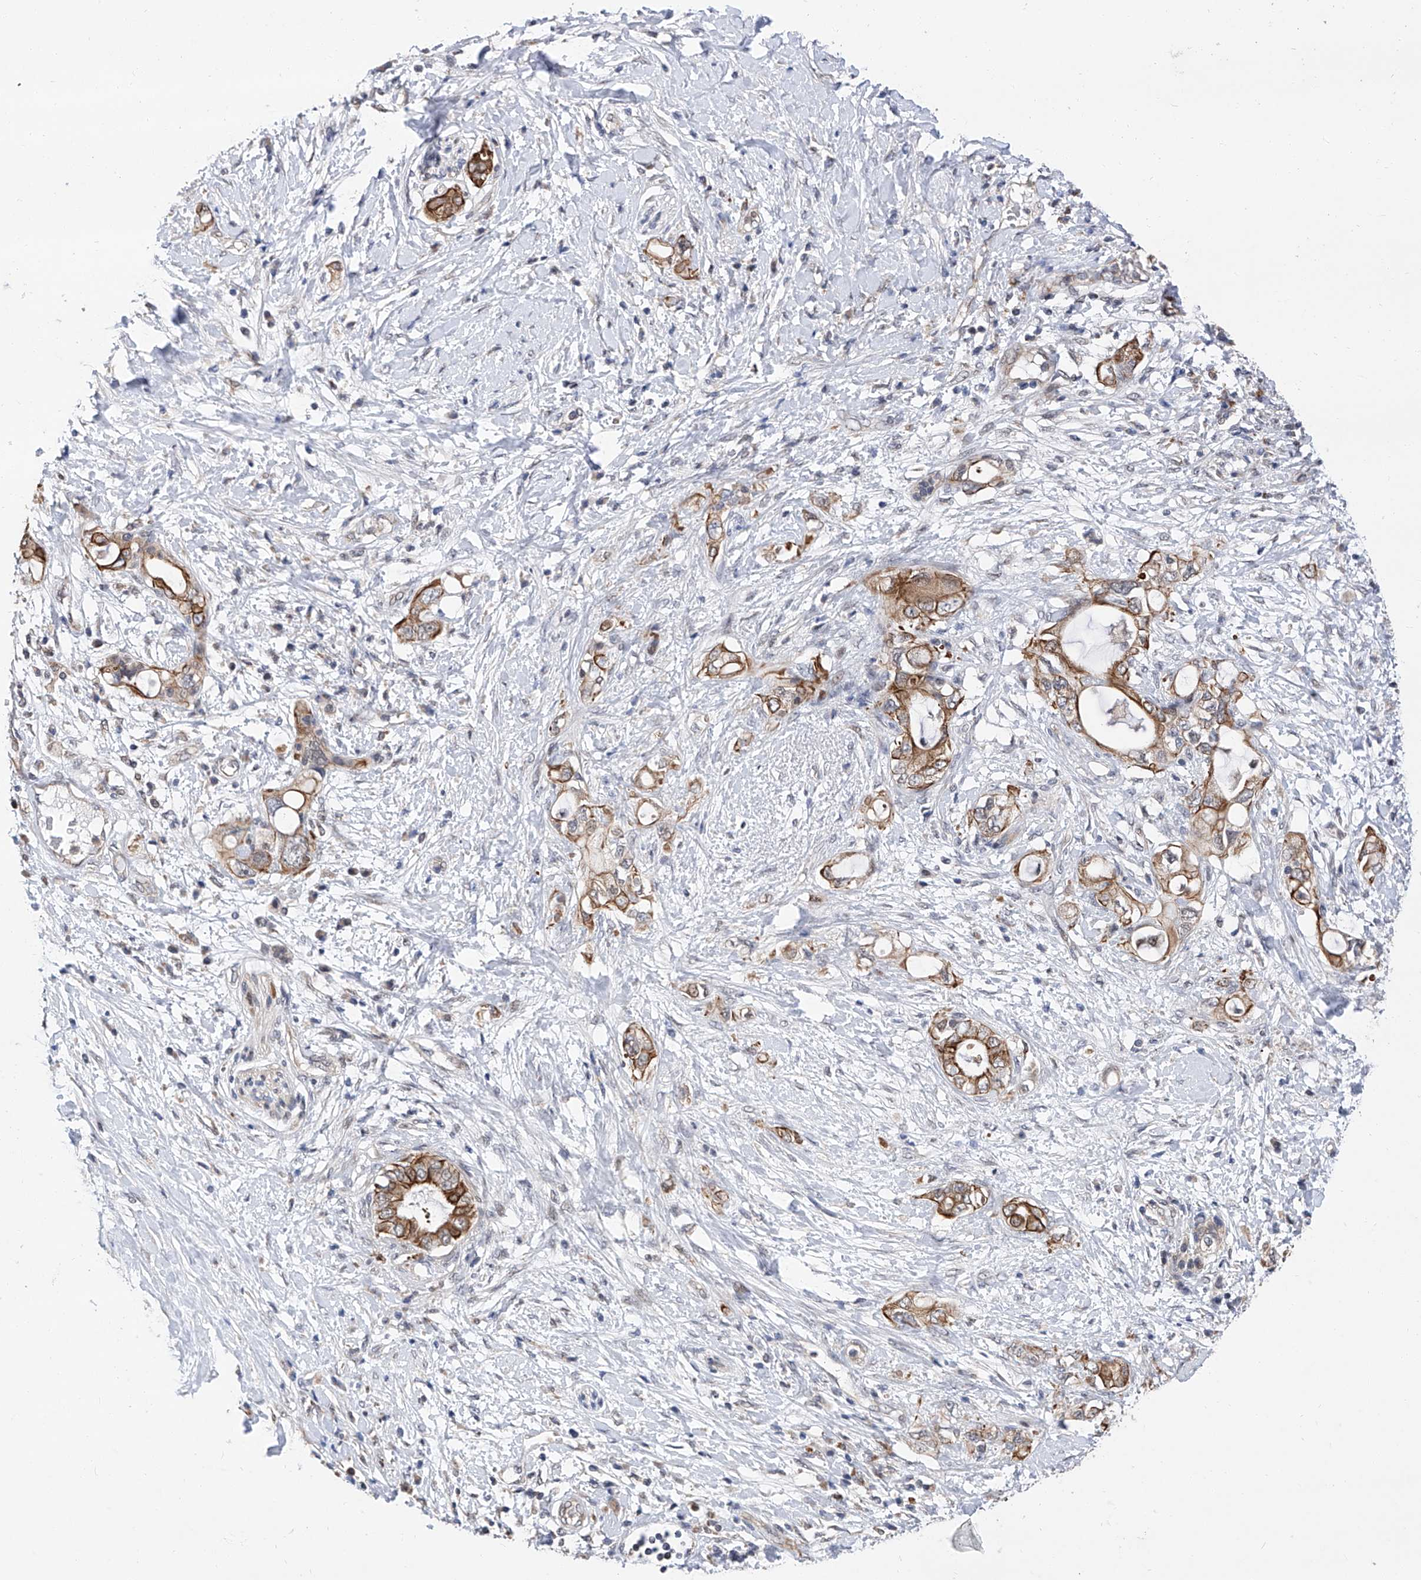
{"staining": {"intensity": "strong", "quantity": "25%-75%", "location": "cytoplasmic/membranous"}, "tissue": "pancreatic cancer", "cell_type": "Tumor cells", "image_type": "cancer", "snomed": [{"axis": "morphology", "description": "Adenocarcinoma, NOS"}, {"axis": "topography", "description": "Pancreas"}], "caption": "About 25%-75% of tumor cells in pancreatic adenocarcinoma display strong cytoplasmic/membranous protein positivity as visualized by brown immunohistochemical staining.", "gene": "FARP2", "patient": {"sex": "female", "age": 56}}